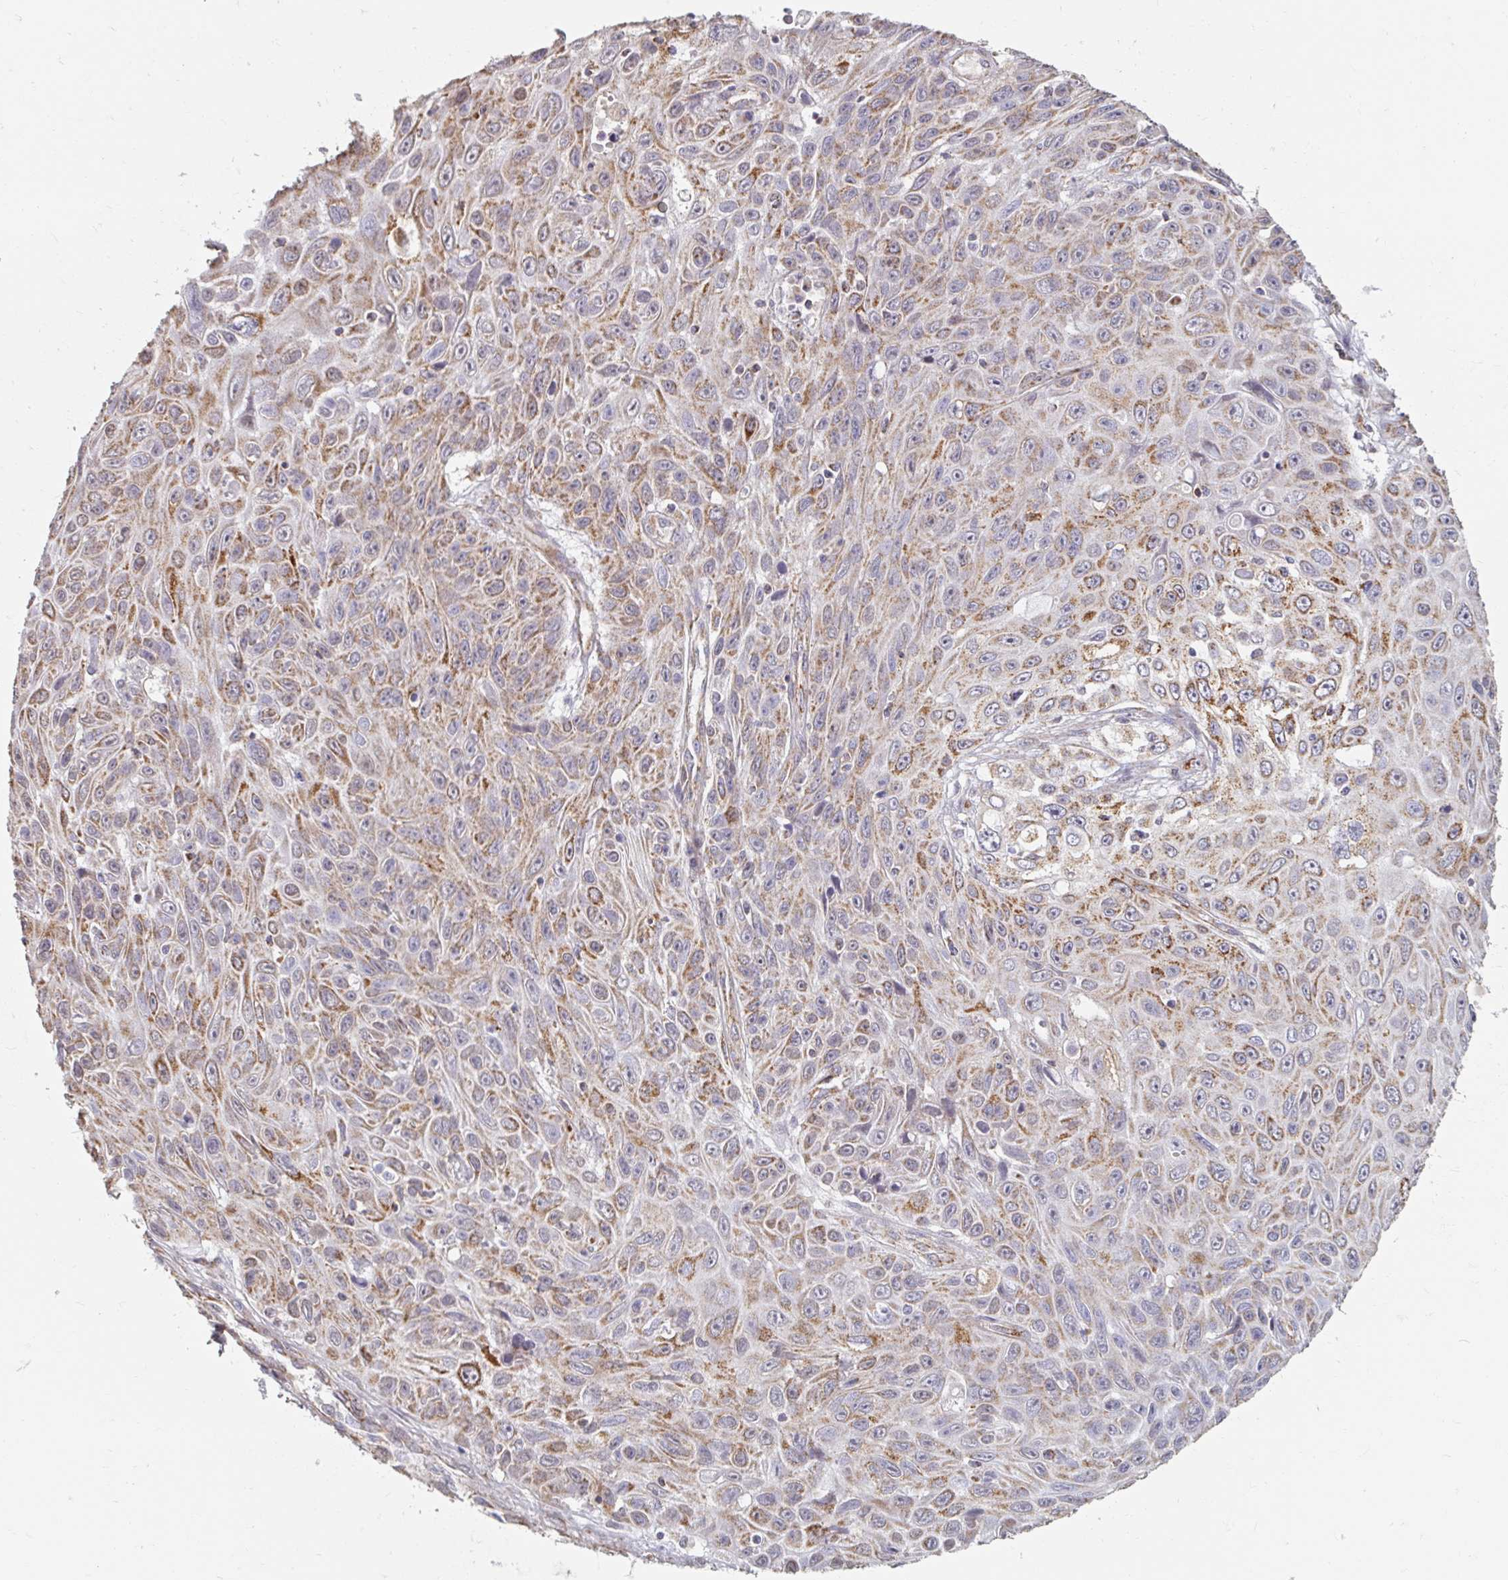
{"staining": {"intensity": "moderate", "quantity": ">75%", "location": "cytoplasmic/membranous"}, "tissue": "skin cancer", "cell_type": "Tumor cells", "image_type": "cancer", "snomed": [{"axis": "morphology", "description": "Squamous cell carcinoma, NOS"}, {"axis": "topography", "description": "Skin"}], "caption": "Protein staining displays moderate cytoplasmic/membranous expression in about >75% of tumor cells in skin cancer (squamous cell carcinoma).", "gene": "MAVS", "patient": {"sex": "male", "age": 82}}